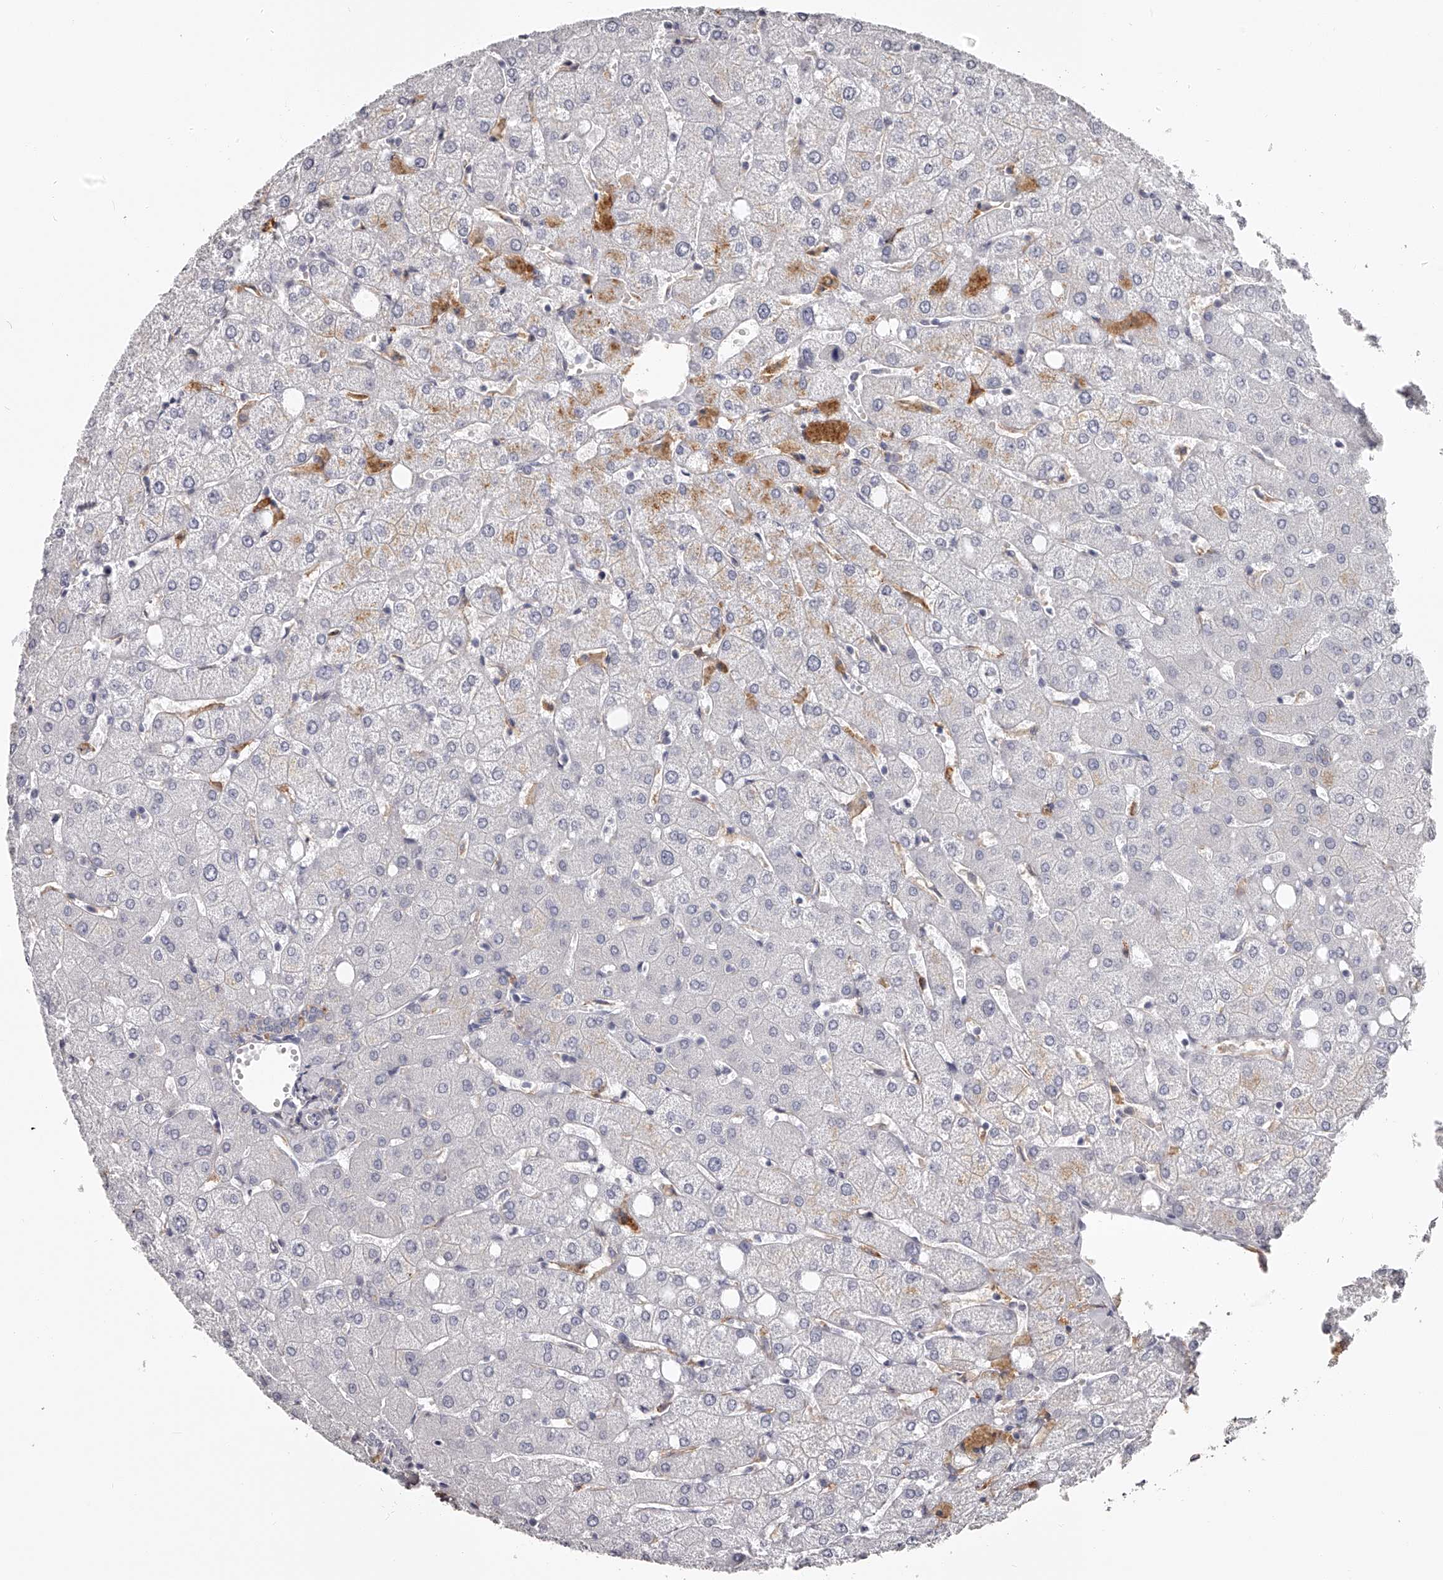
{"staining": {"intensity": "negative", "quantity": "none", "location": "none"}, "tissue": "liver", "cell_type": "Cholangiocytes", "image_type": "normal", "snomed": [{"axis": "morphology", "description": "Normal tissue, NOS"}, {"axis": "topography", "description": "Liver"}], "caption": "Cholangiocytes are negative for brown protein staining in unremarkable liver. (DAB (3,3'-diaminobenzidine) IHC visualized using brightfield microscopy, high magnification).", "gene": "PACSIN1", "patient": {"sex": "female", "age": 54}}